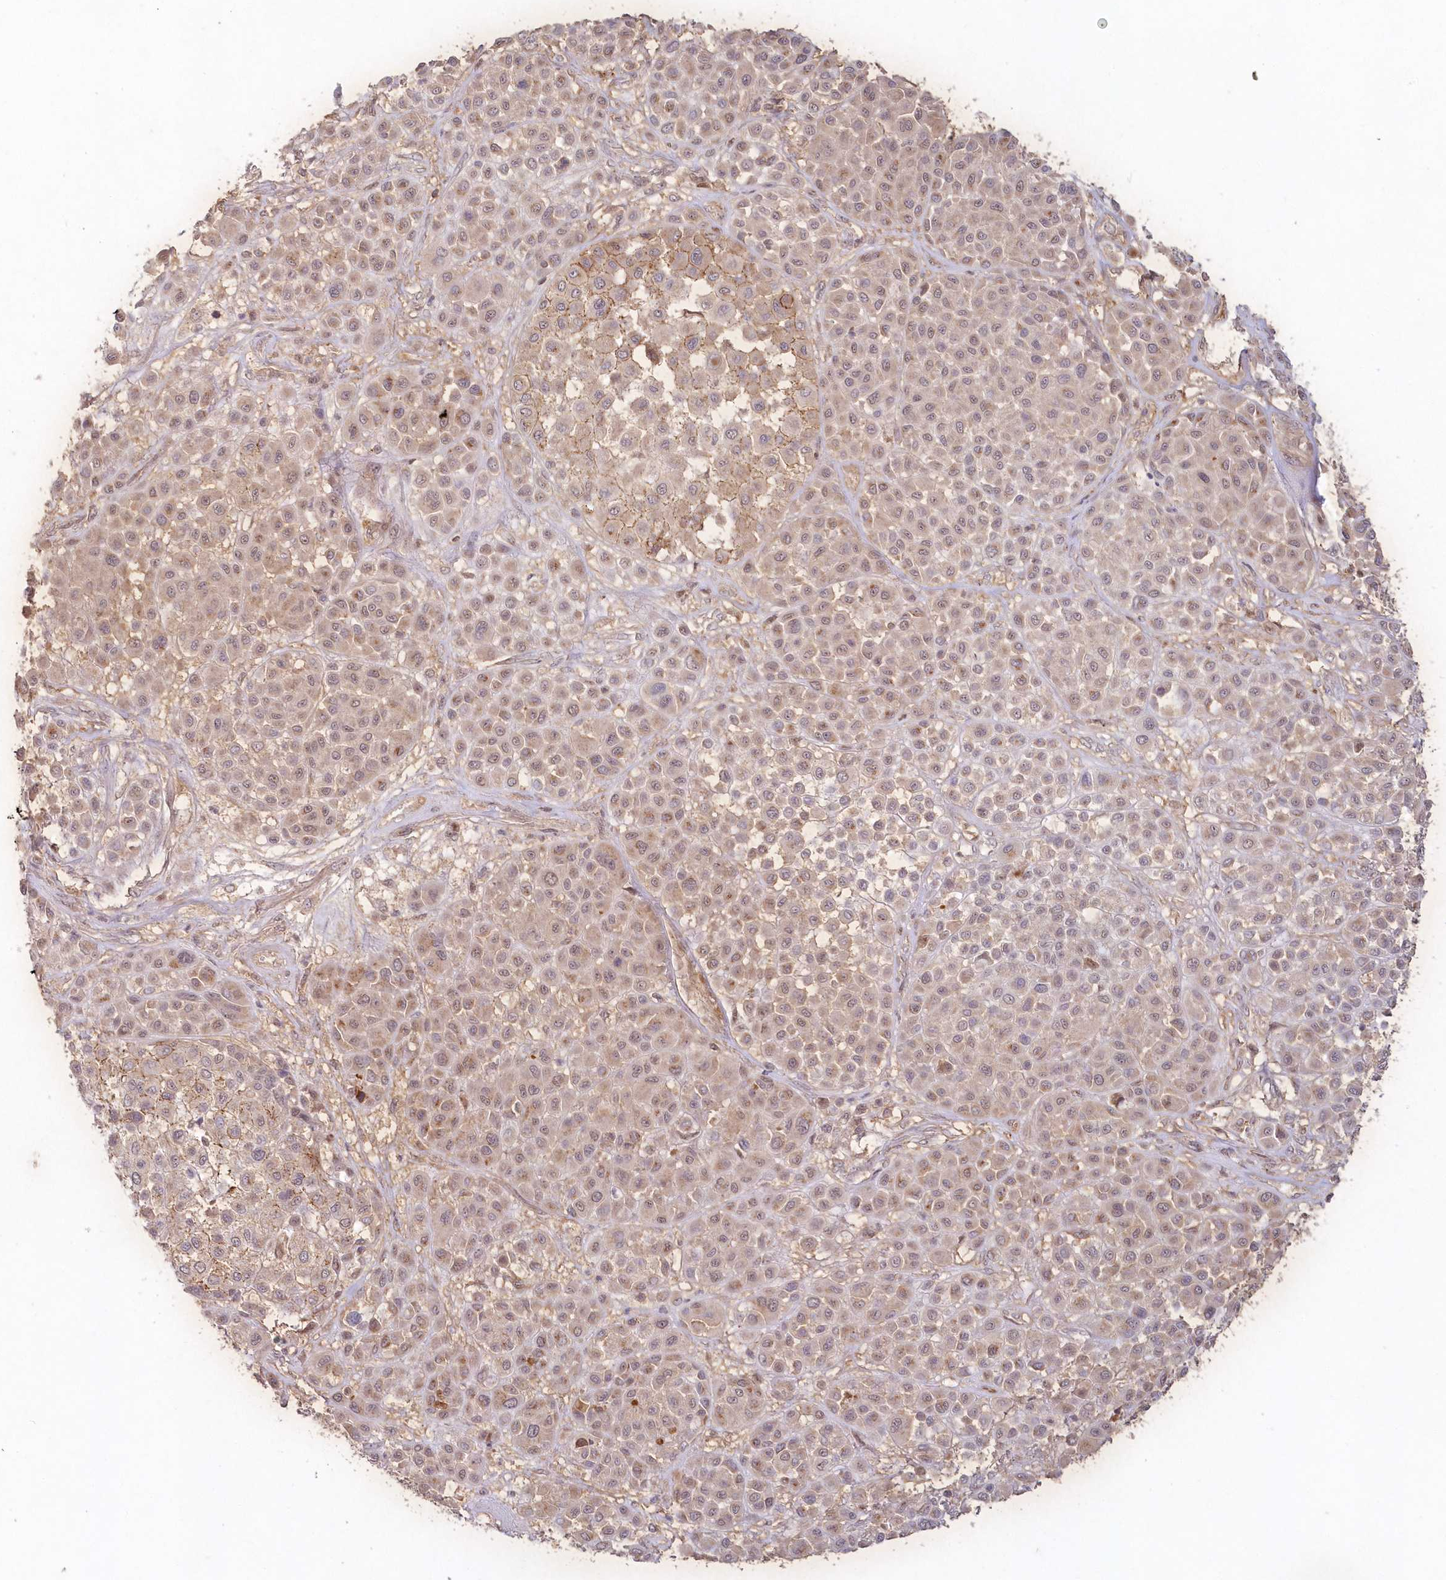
{"staining": {"intensity": "weak", "quantity": ">75%", "location": "cytoplasmic/membranous,nuclear"}, "tissue": "melanoma", "cell_type": "Tumor cells", "image_type": "cancer", "snomed": [{"axis": "morphology", "description": "Malignant melanoma, Metastatic site"}, {"axis": "topography", "description": "Soft tissue"}], "caption": "This is a micrograph of immunohistochemistry (IHC) staining of melanoma, which shows weak staining in the cytoplasmic/membranous and nuclear of tumor cells.", "gene": "TOGARAM2", "patient": {"sex": "male", "age": 41}}